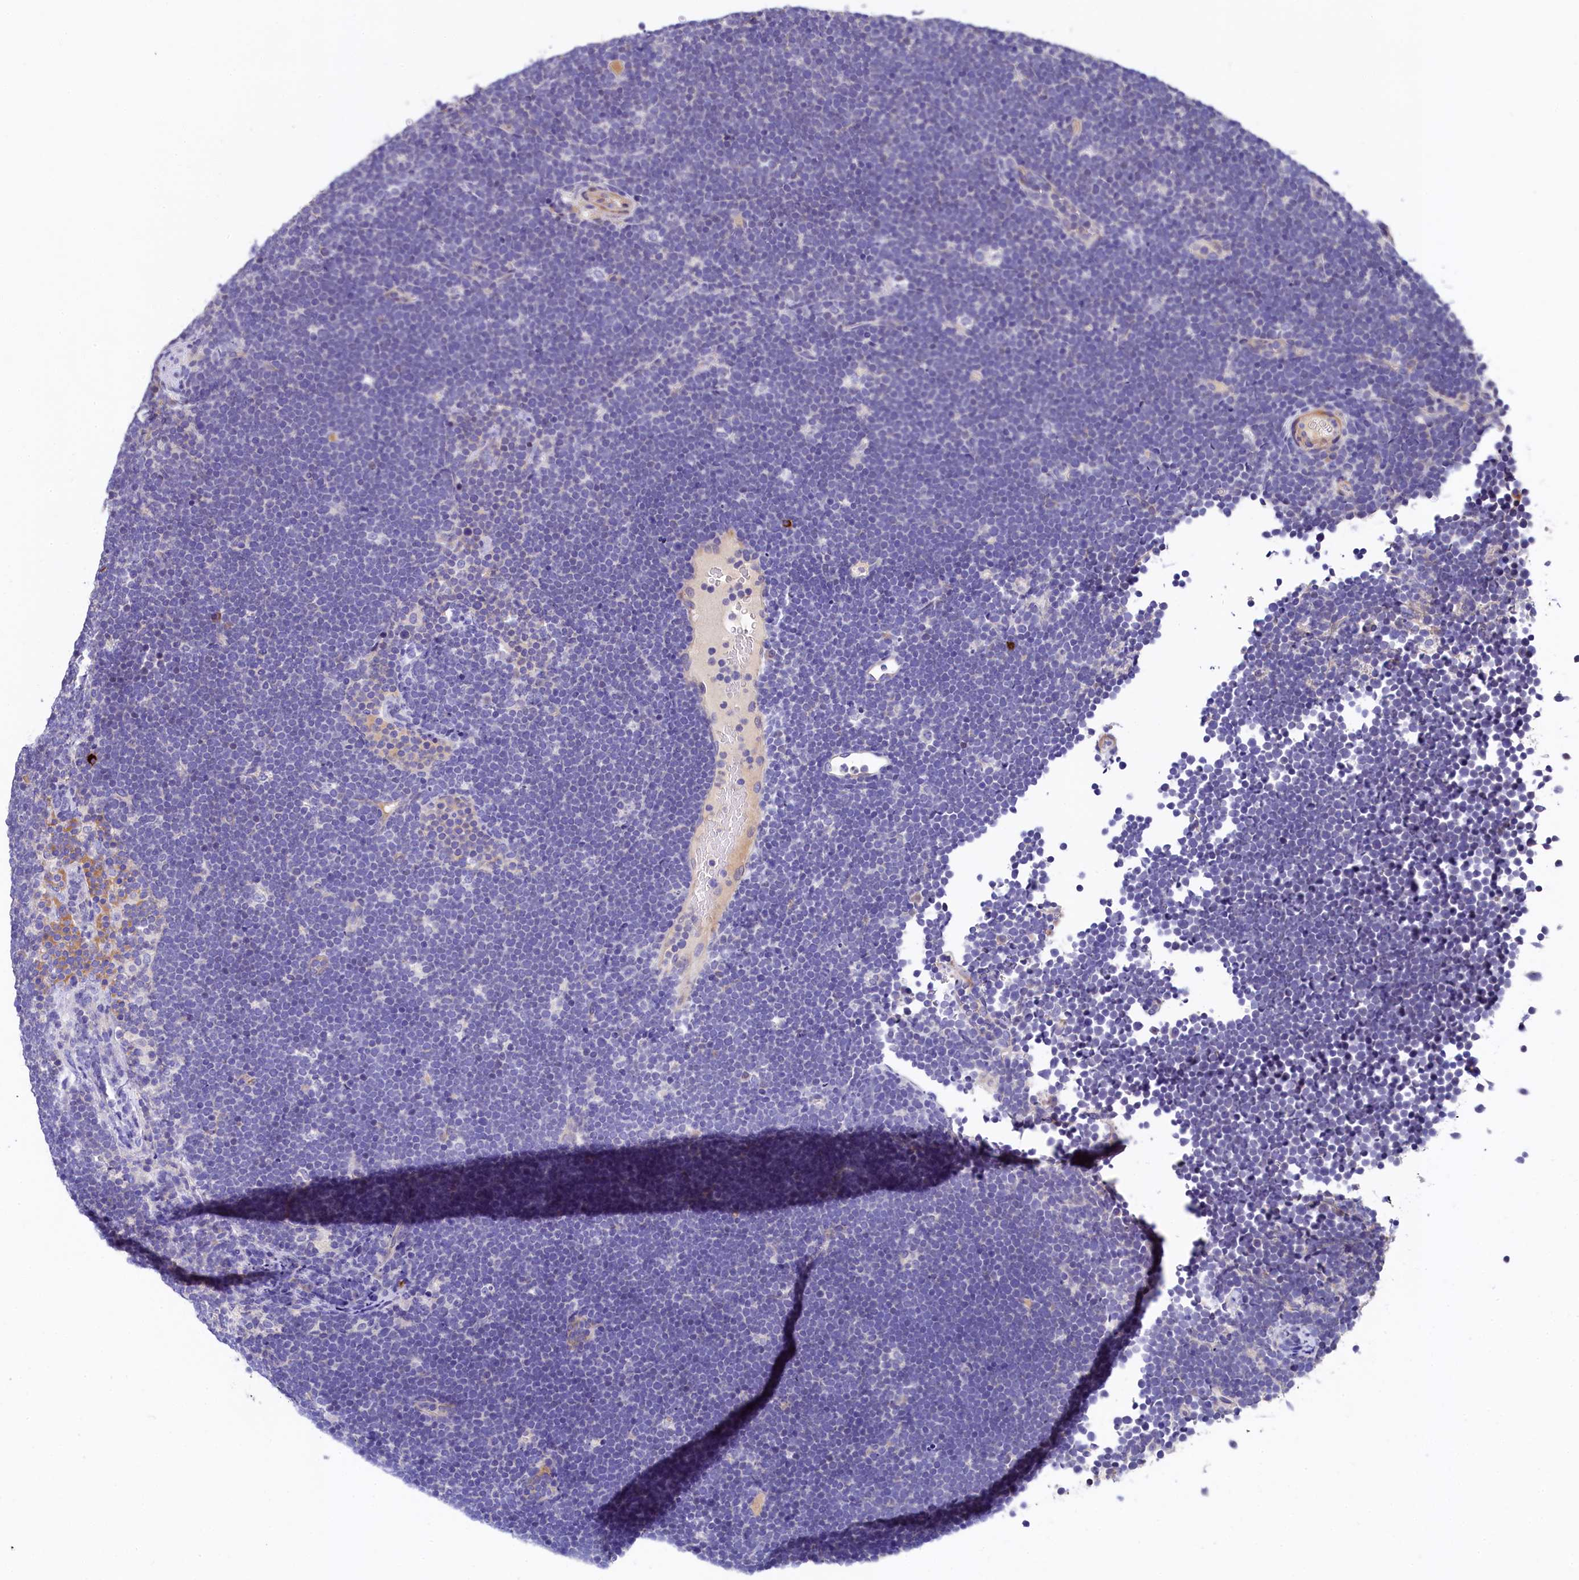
{"staining": {"intensity": "negative", "quantity": "none", "location": "none"}, "tissue": "lymphoma", "cell_type": "Tumor cells", "image_type": "cancer", "snomed": [{"axis": "morphology", "description": "Malignant lymphoma, non-Hodgkin's type, High grade"}, {"axis": "topography", "description": "Lymph node"}], "caption": "There is no significant positivity in tumor cells of malignant lymphoma, non-Hodgkin's type (high-grade).", "gene": "EPS8L2", "patient": {"sex": "male", "age": 13}}